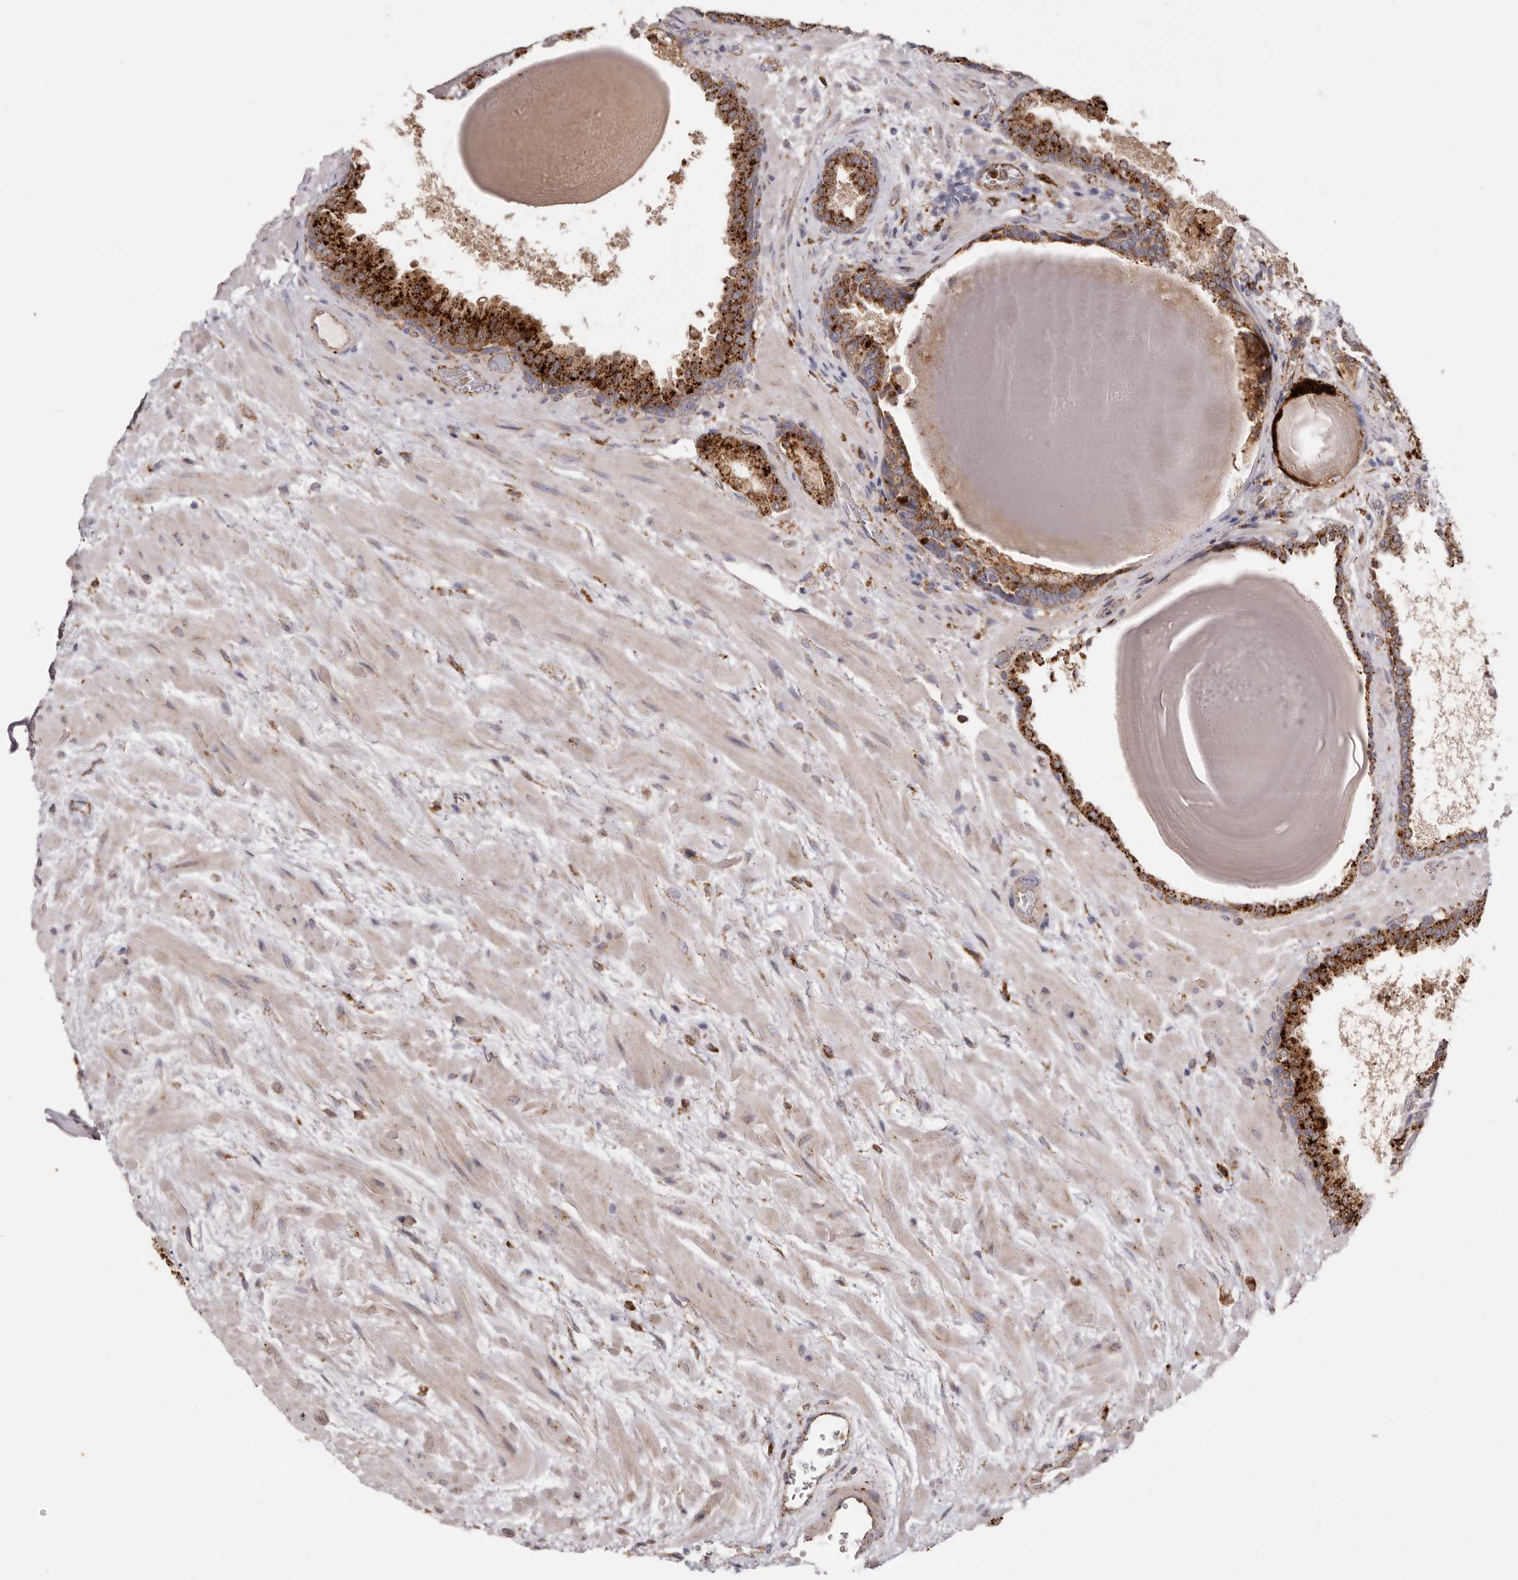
{"staining": {"intensity": "strong", "quantity": ">75%", "location": "cytoplasmic/membranous"}, "tissue": "prostate", "cell_type": "Glandular cells", "image_type": "normal", "snomed": [{"axis": "morphology", "description": "Normal tissue, NOS"}, {"axis": "topography", "description": "Prostate"}], "caption": "Human prostate stained for a protein (brown) demonstrates strong cytoplasmic/membranous positive positivity in approximately >75% of glandular cells.", "gene": "GRN", "patient": {"sex": "male", "age": 48}}